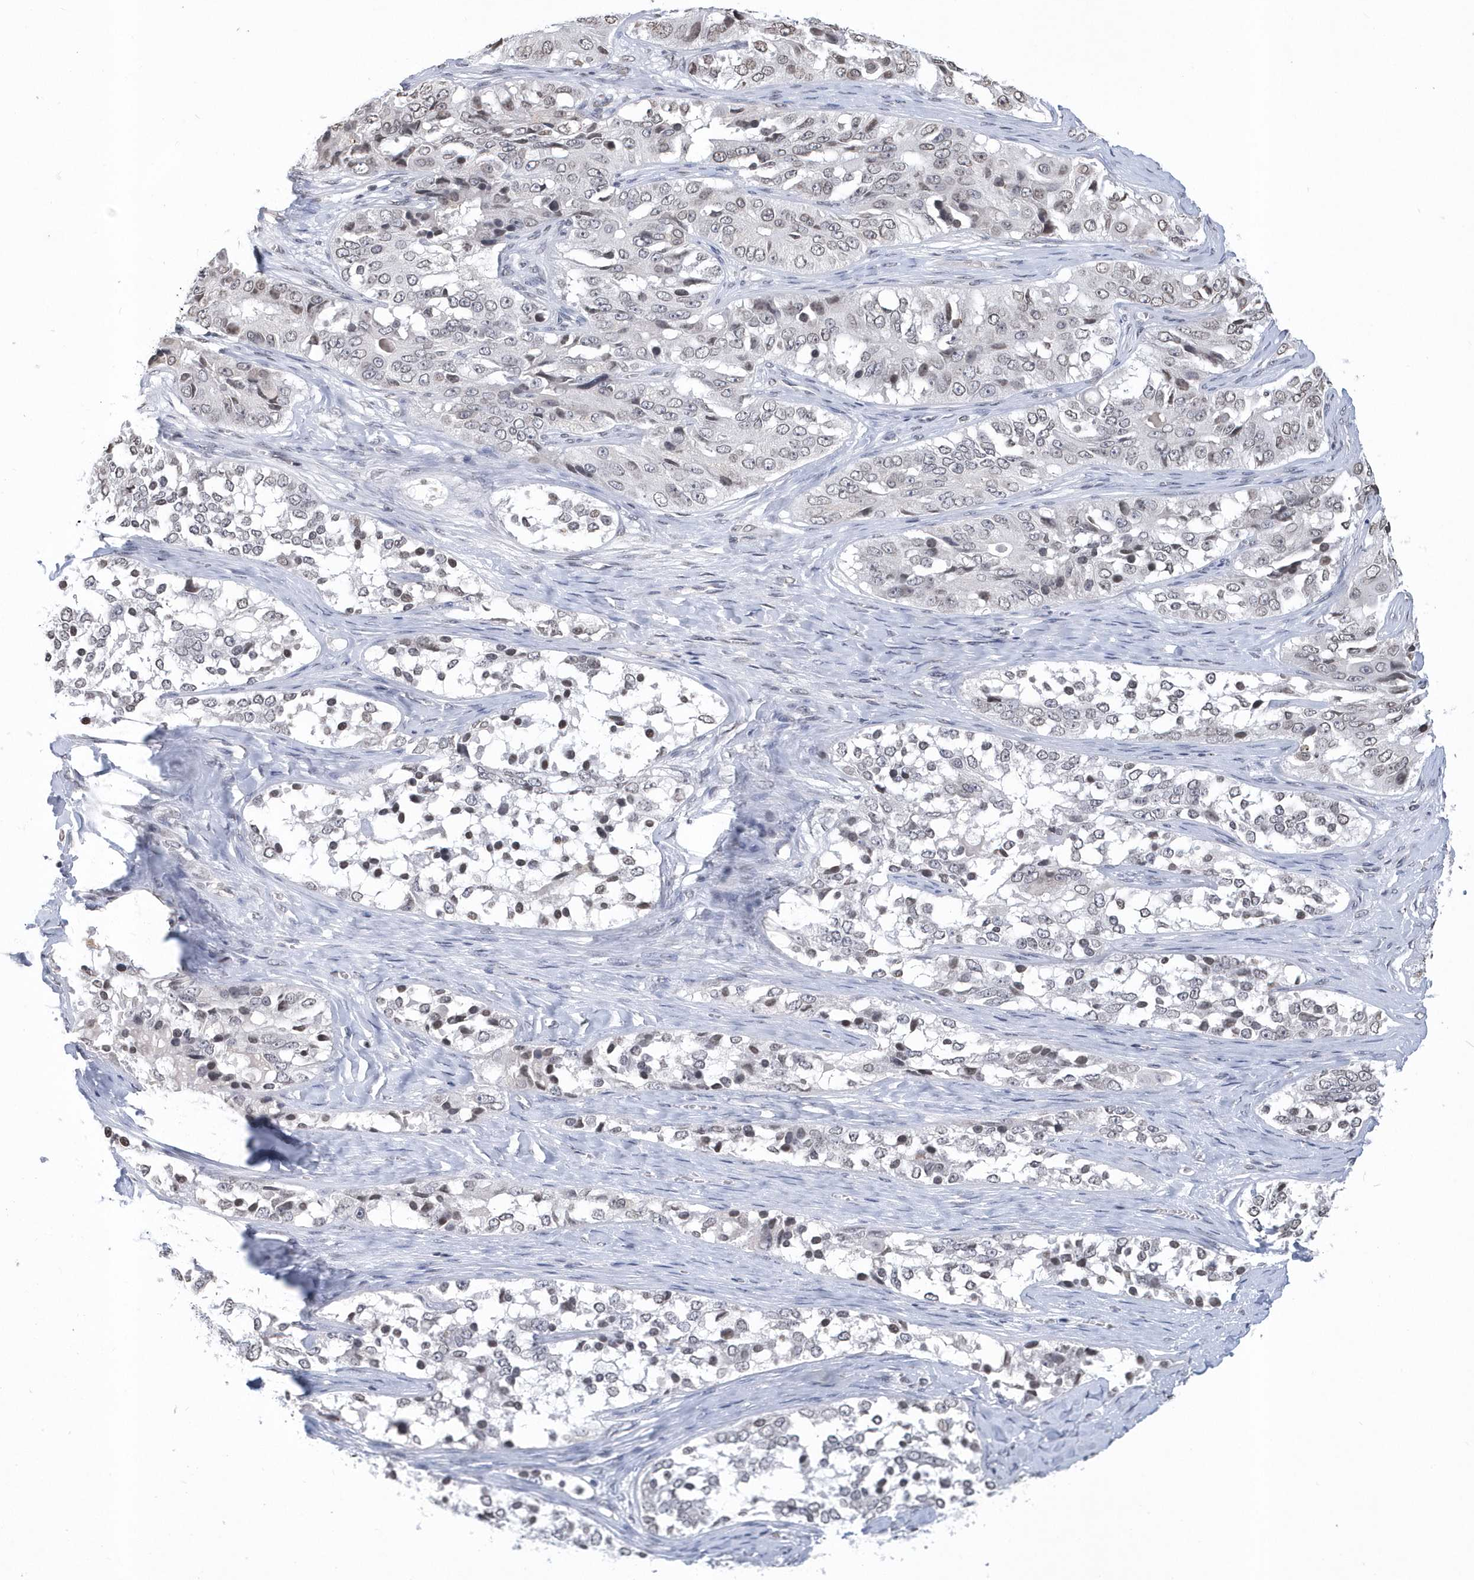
{"staining": {"intensity": "negative", "quantity": "none", "location": "none"}, "tissue": "ovarian cancer", "cell_type": "Tumor cells", "image_type": "cancer", "snomed": [{"axis": "morphology", "description": "Carcinoma, endometroid"}, {"axis": "topography", "description": "Ovary"}], "caption": "This histopathology image is of ovarian cancer (endometroid carcinoma) stained with IHC to label a protein in brown with the nuclei are counter-stained blue. There is no staining in tumor cells. The staining was performed using DAB to visualize the protein expression in brown, while the nuclei were stained in blue with hematoxylin (Magnification: 20x).", "gene": "VWA5B2", "patient": {"sex": "female", "age": 51}}